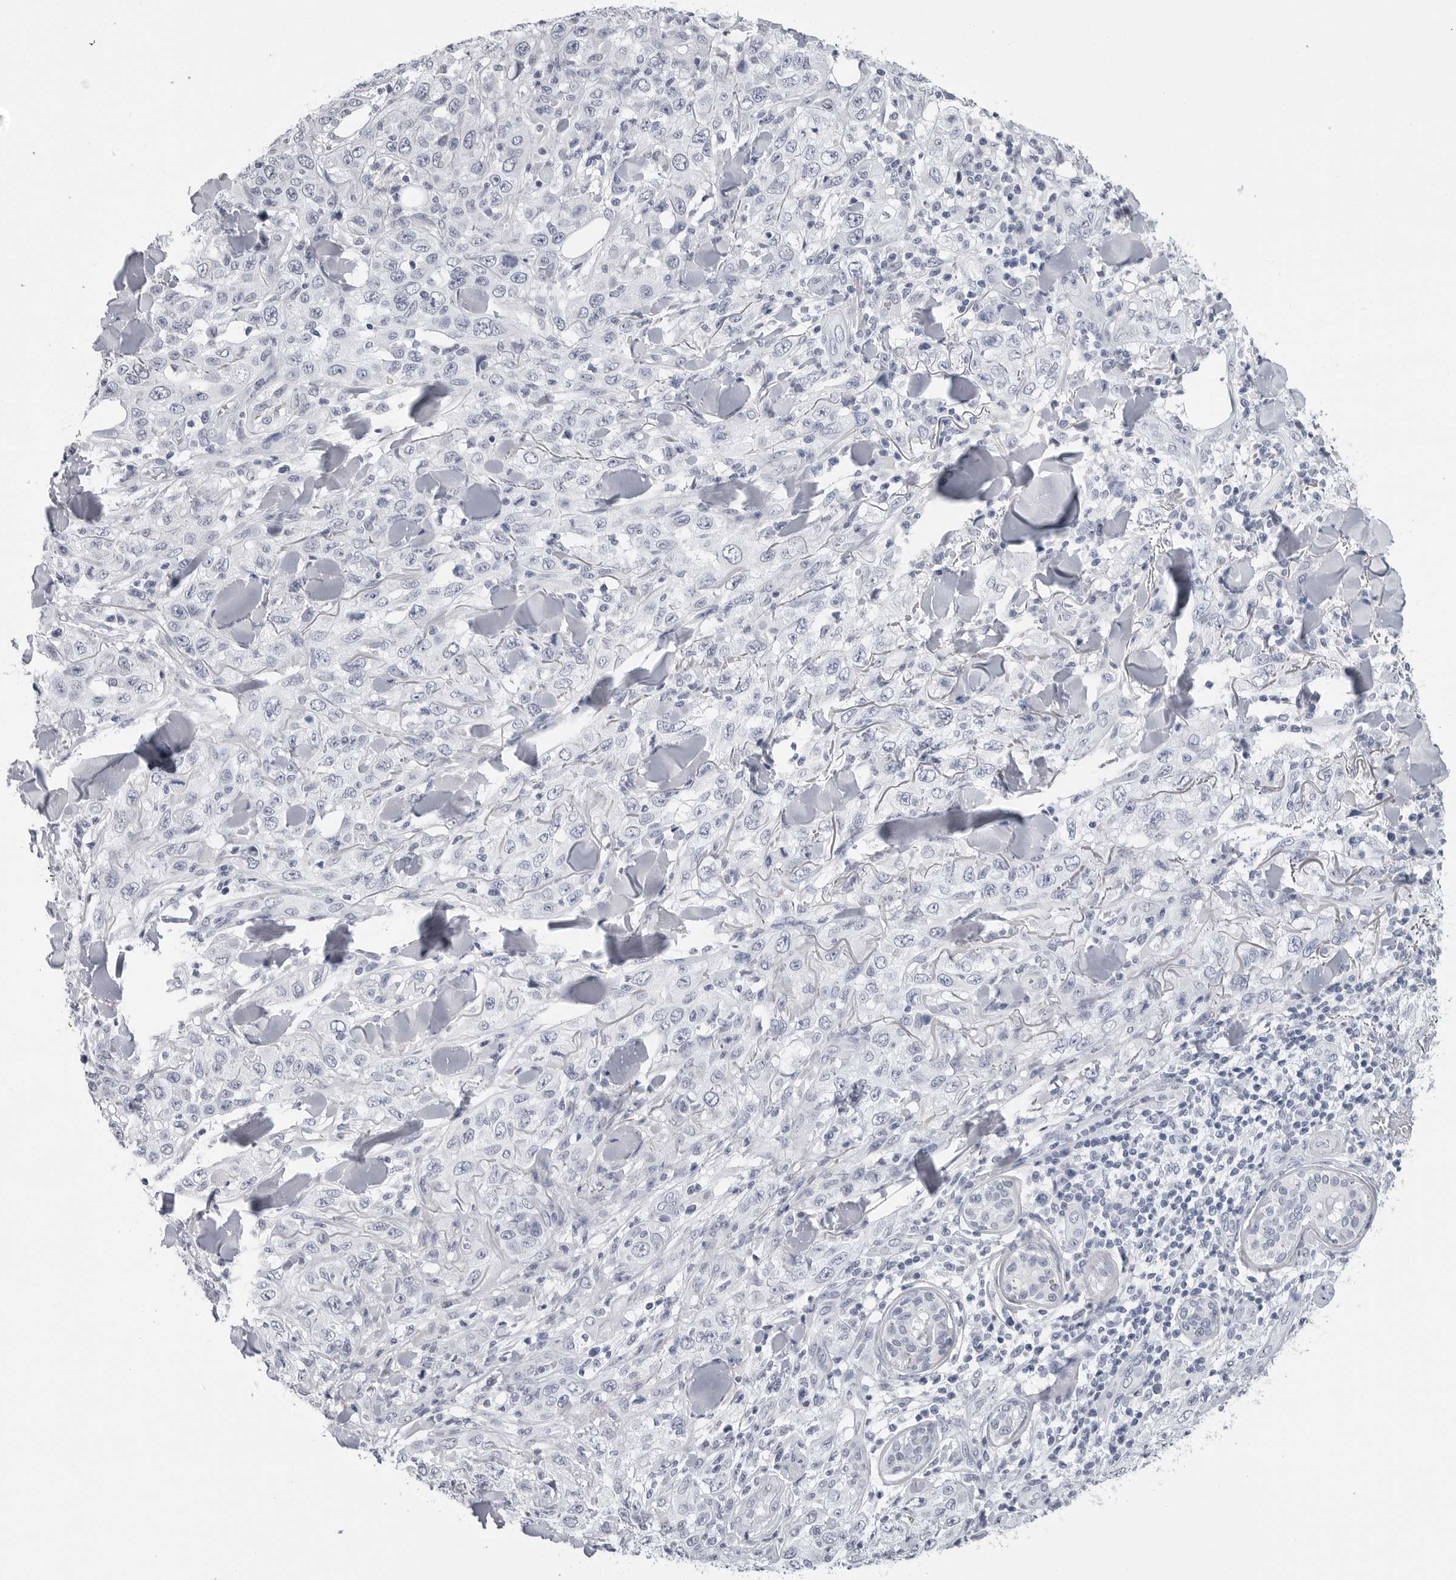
{"staining": {"intensity": "negative", "quantity": "none", "location": "none"}, "tissue": "skin cancer", "cell_type": "Tumor cells", "image_type": "cancer", "snomed": [{"axis": "morphology", "description": "Squamous cell carcinoma, NOS"}, {"axis": "topography", "description": "Skin"}], "caption": "Protein analysis of skin cancer (squamous cell carcinoma) demonstrates no significant staining in tumor cells. (Stains: DAB (3,3'-diaminobenzidine) immunohistochemistry with hematoxylin counter stain, Microscopy: brightfield microscopy at high magnification).", "gene": "PGA3", "patient": {"sex": "female", "age": 88}}